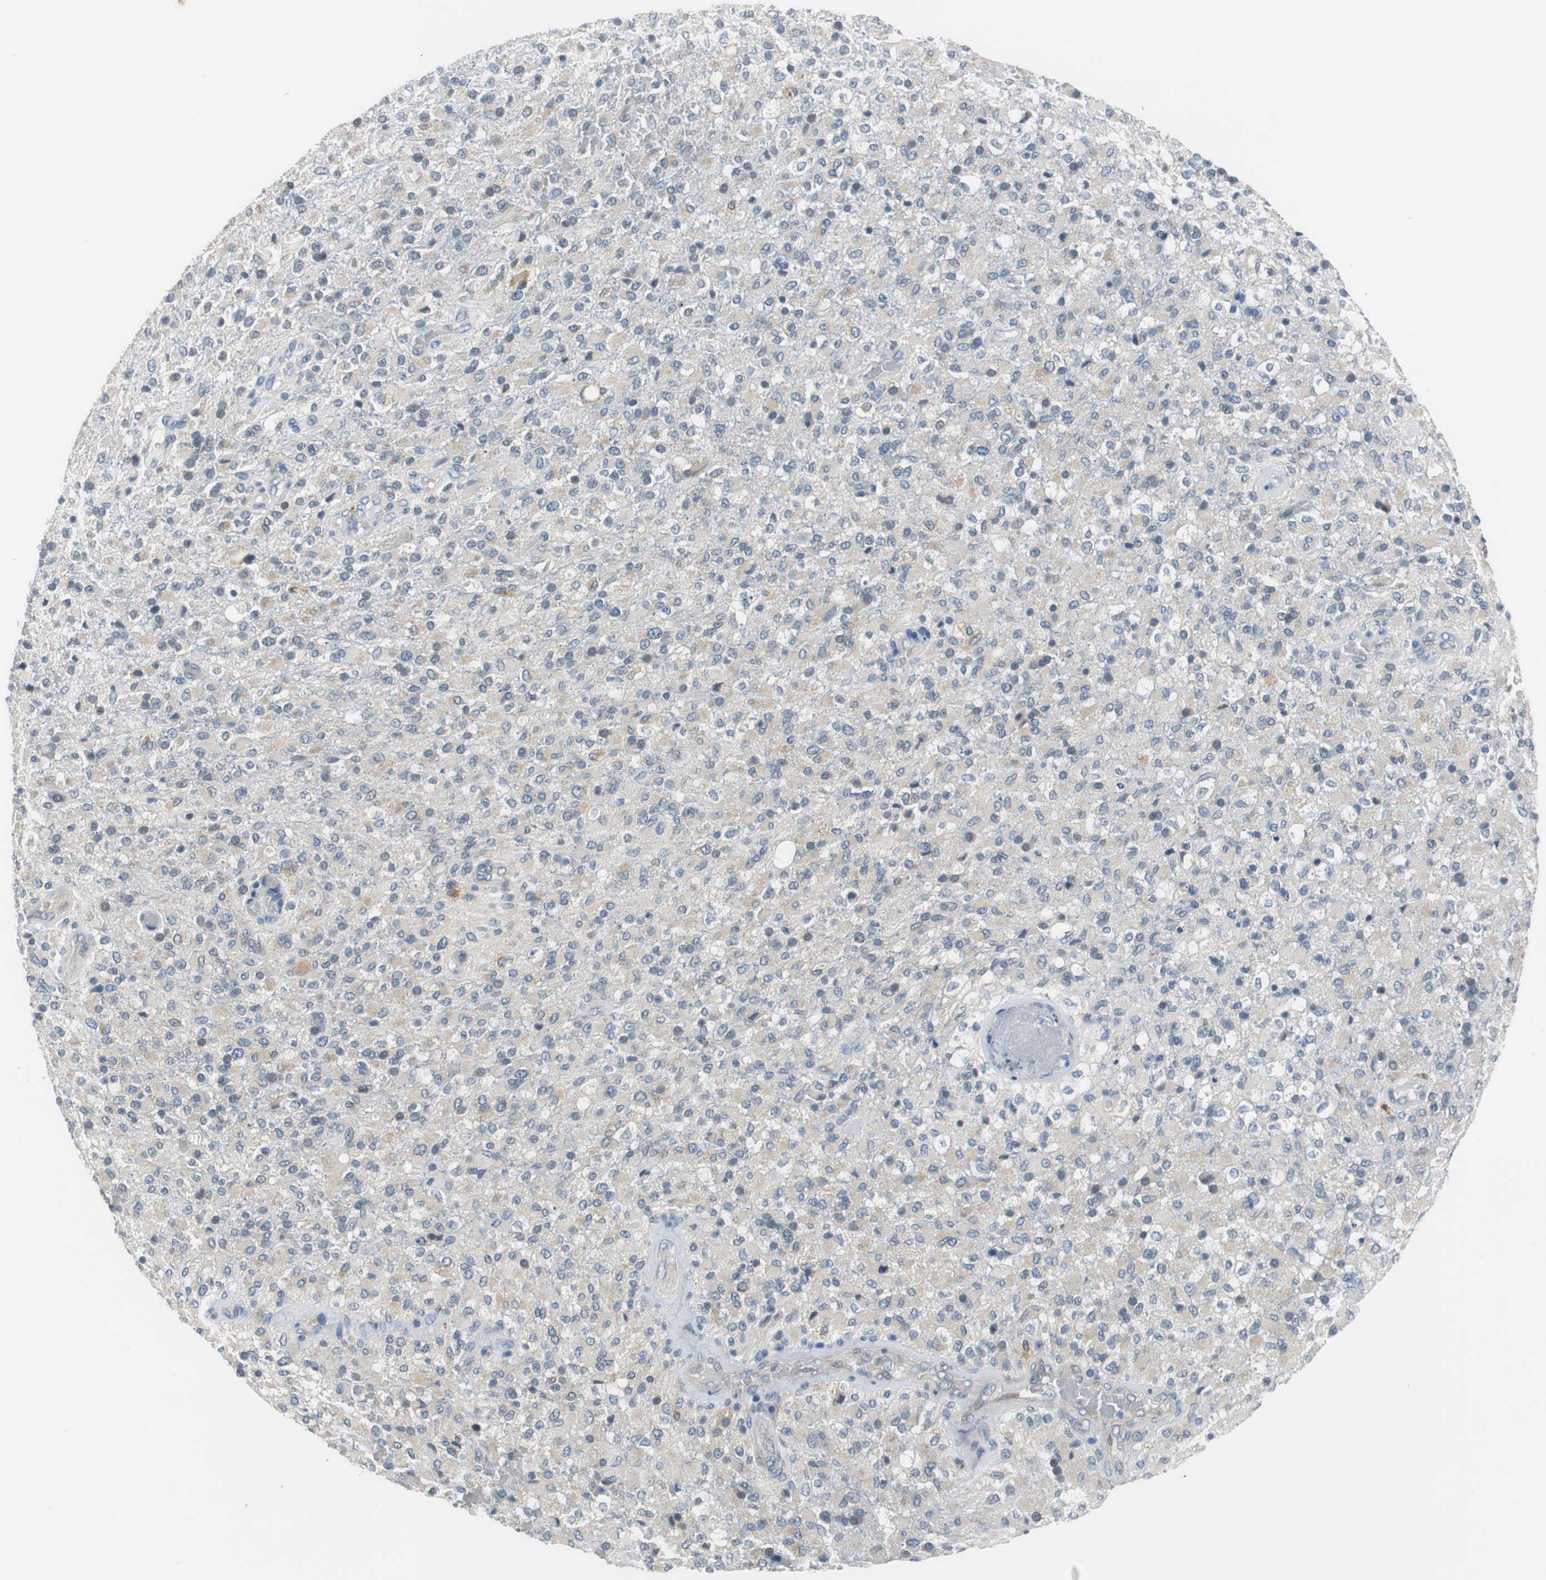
{"staining": {"intensity": "negative", "quantity": "none", "location": "none"}, "tissue": "glioma", "cell_type": "Tumor cells", "image_type": "cancer", "snomed": [{"axis": "morphology", "description": "Glioma, malignant, High grade"}, {"axis": "topography", "description": "Brain"}], "caption": "Tumor cells show no significant positivity in glioma. (IHC, brightfield microscopy, high magnification).", "gene": "FADS2", "patient": {"sex": "male", "age": 71}}